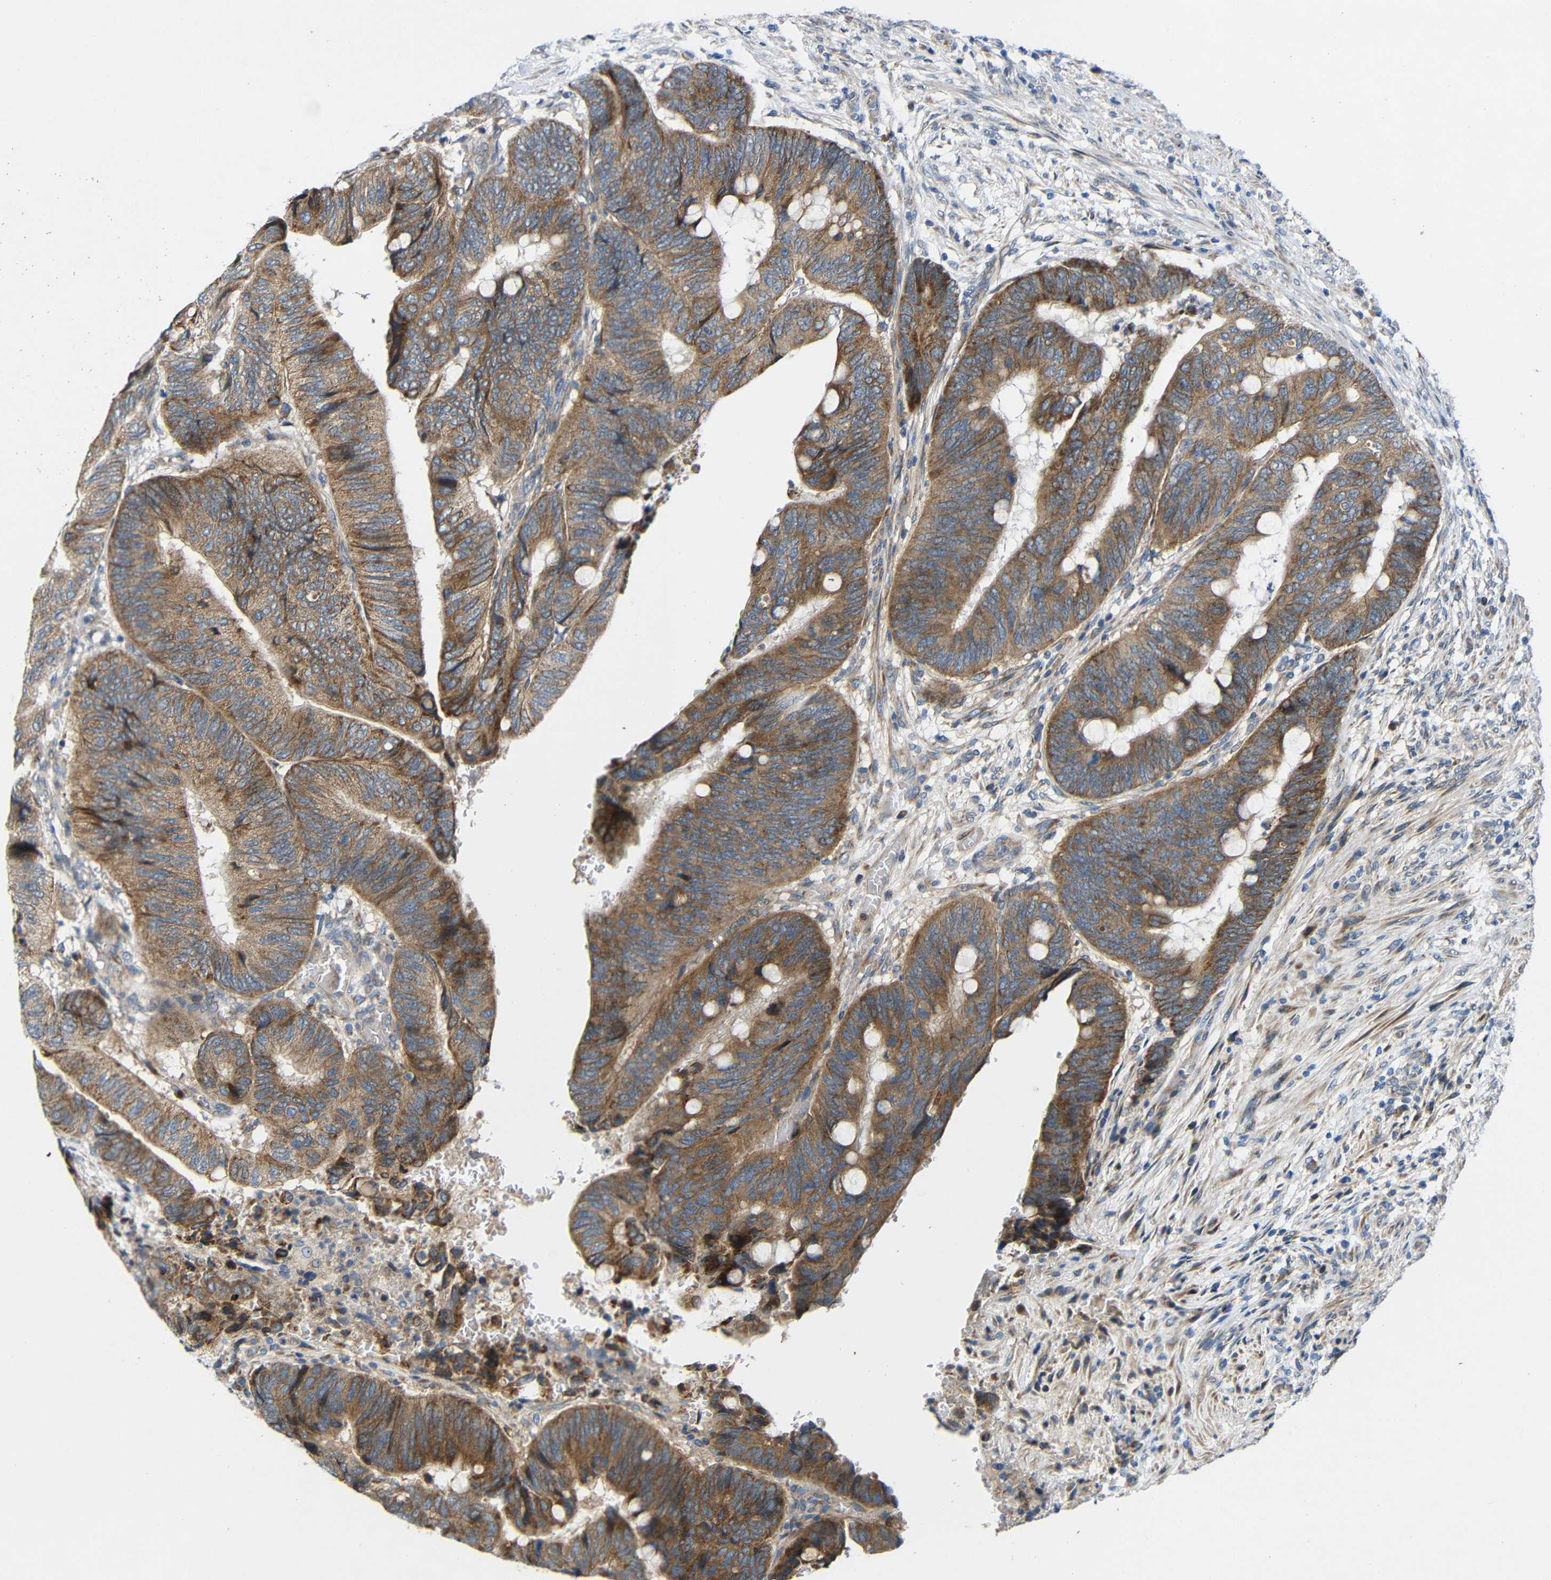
{"staining": {"intensity": "weak", "quantity": ">75%", "location": "cytoplasmic/membranous"}, "tissue": "colorectal cancer", "cell_type": "Tumor cells", "image_type": "cancer", "snomed": [{"axis": "morphology", "description": "Normal tissue, NOS"}, {"axis": "morphology", "description": "Adenocarcinoma, NOS"}, {"axis": "topography", "description": "Rectum"}, {"axis": "topography", "description": "Peripheral nerve tissue"}], "caption": "This image reveals immunohistochemistry staining of human colorectal cancer, with low weak cytoplasmic/membranous expression in approximately >75% of tumor cells.", "gene": "TMEM25", "patient": {"sex": "male", "age": 92}}